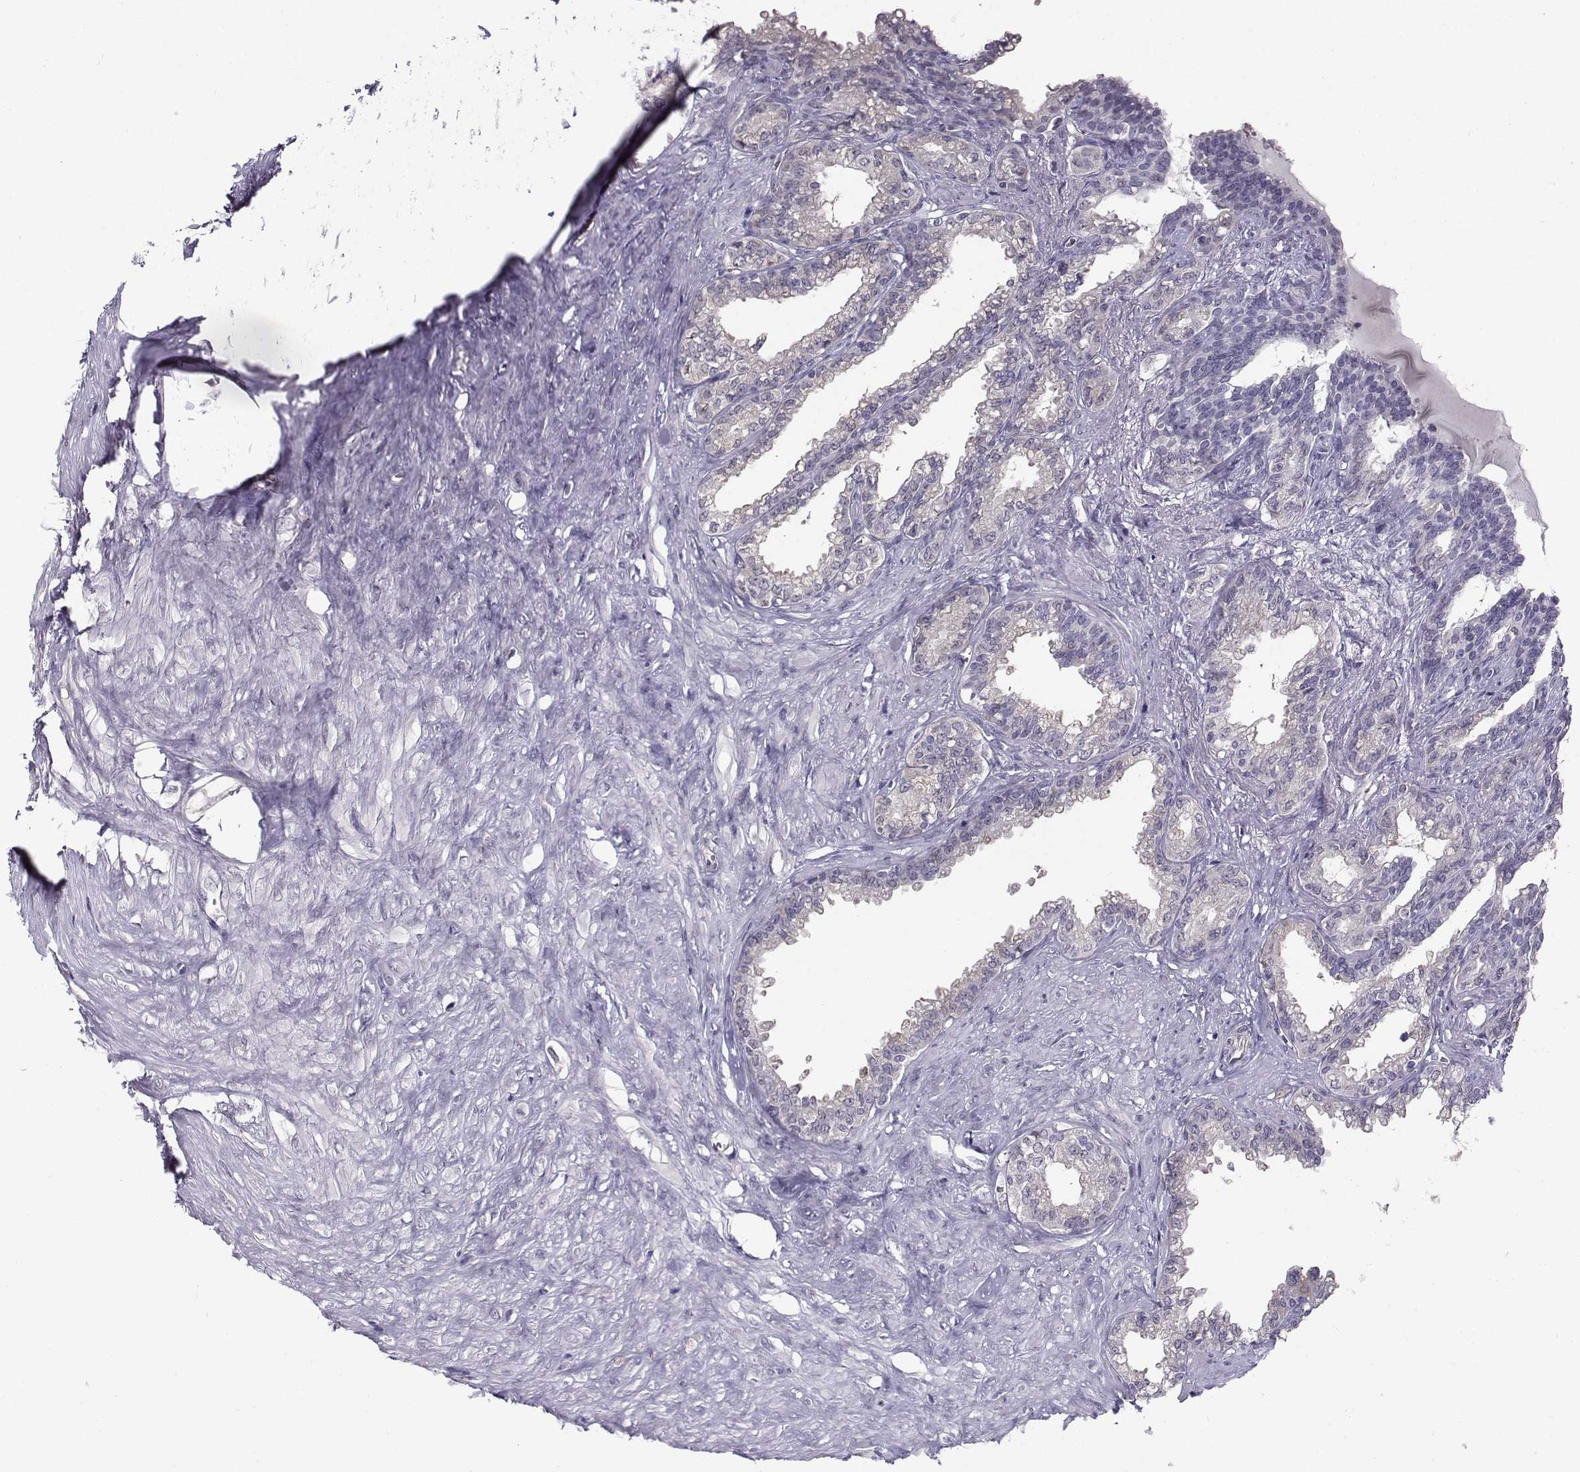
{"staining": {"intensity": "negative", "quantity": "none", "location": "none"}, "tissue": "seminal vesicle", "cell_type": "Glandular cells", "image_type": "normal", "snomed": [{"axis": "morphology", "description": "Normal tissue, NOS"}, {"axis": "morphology", "description": "Urothelial carcinoma, NOS"}, {"axis": "topography", "description": "Urinary bladder"}, {"axis": "topography", "description": "Seminal veicle"}], "caption": "This histopathology image is of benign seminal vesicle stained with IHC to label a protein in brown with the nuclei are counter-stained blue. There is no positivity in glandular cells.", "gene": "TSPYL5", "patient": {"sex": "male", "age": 76}}